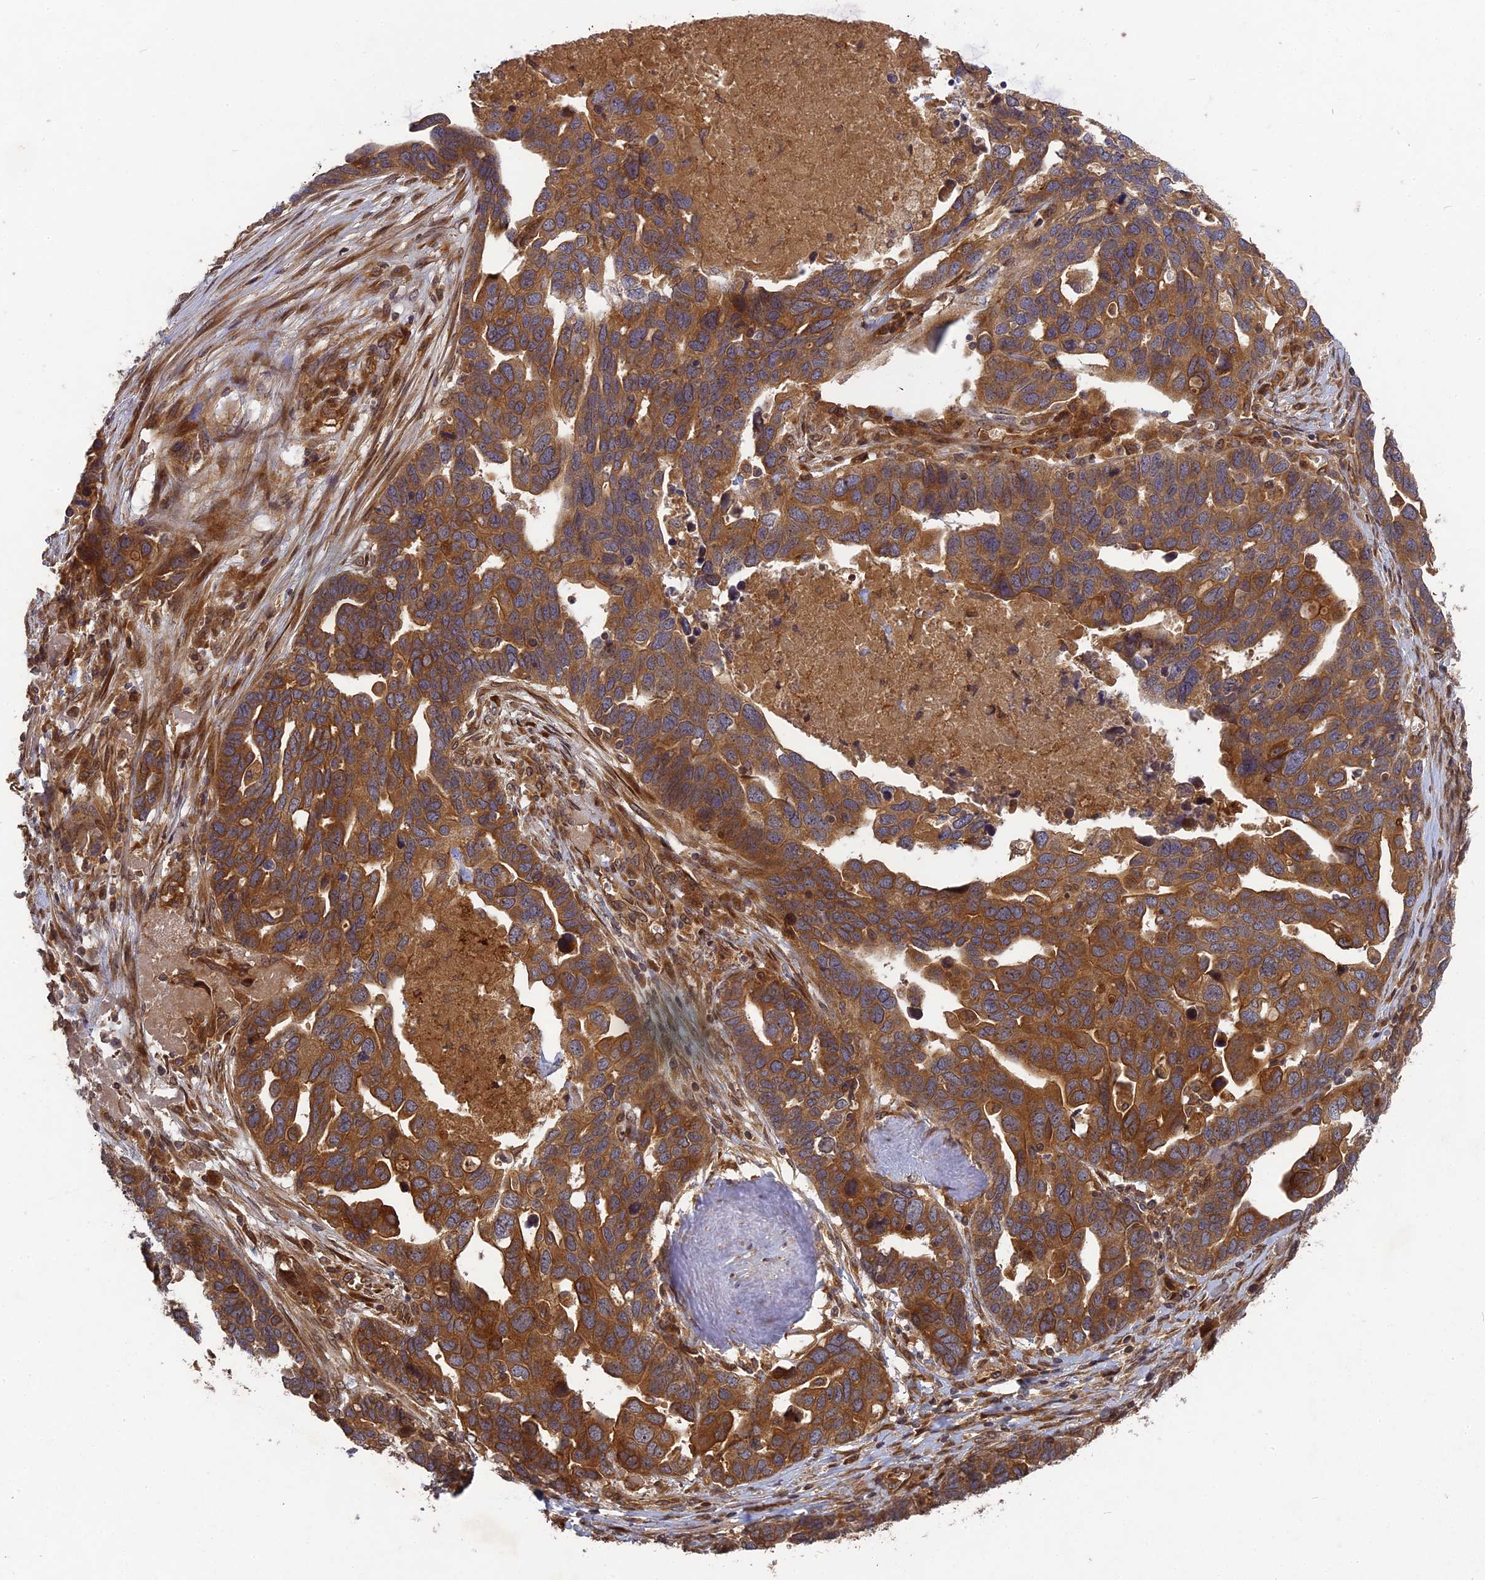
{"staining": {"intensity": "strong", "quantity": ">75%", "location": "cytoplasmic/membranous"}, "tissue": "ovarian cancer", "cell_type": "Tumor cells", "image_type": "cancer", "snomed": [{"axis": "morphology", "description": "Cystadenocarcinoma, serous, NOS"}, {"axis": "topography", "description": "Ovary"}], "caption": "This is an image of IHC staining of ovarian serous cystadenocarcinoma, which shows strong positivity in the cytoplasmic/membranous of tumor cells.", "gene": "TMUB2", "patient": {"sex": "female", "age": 54}}